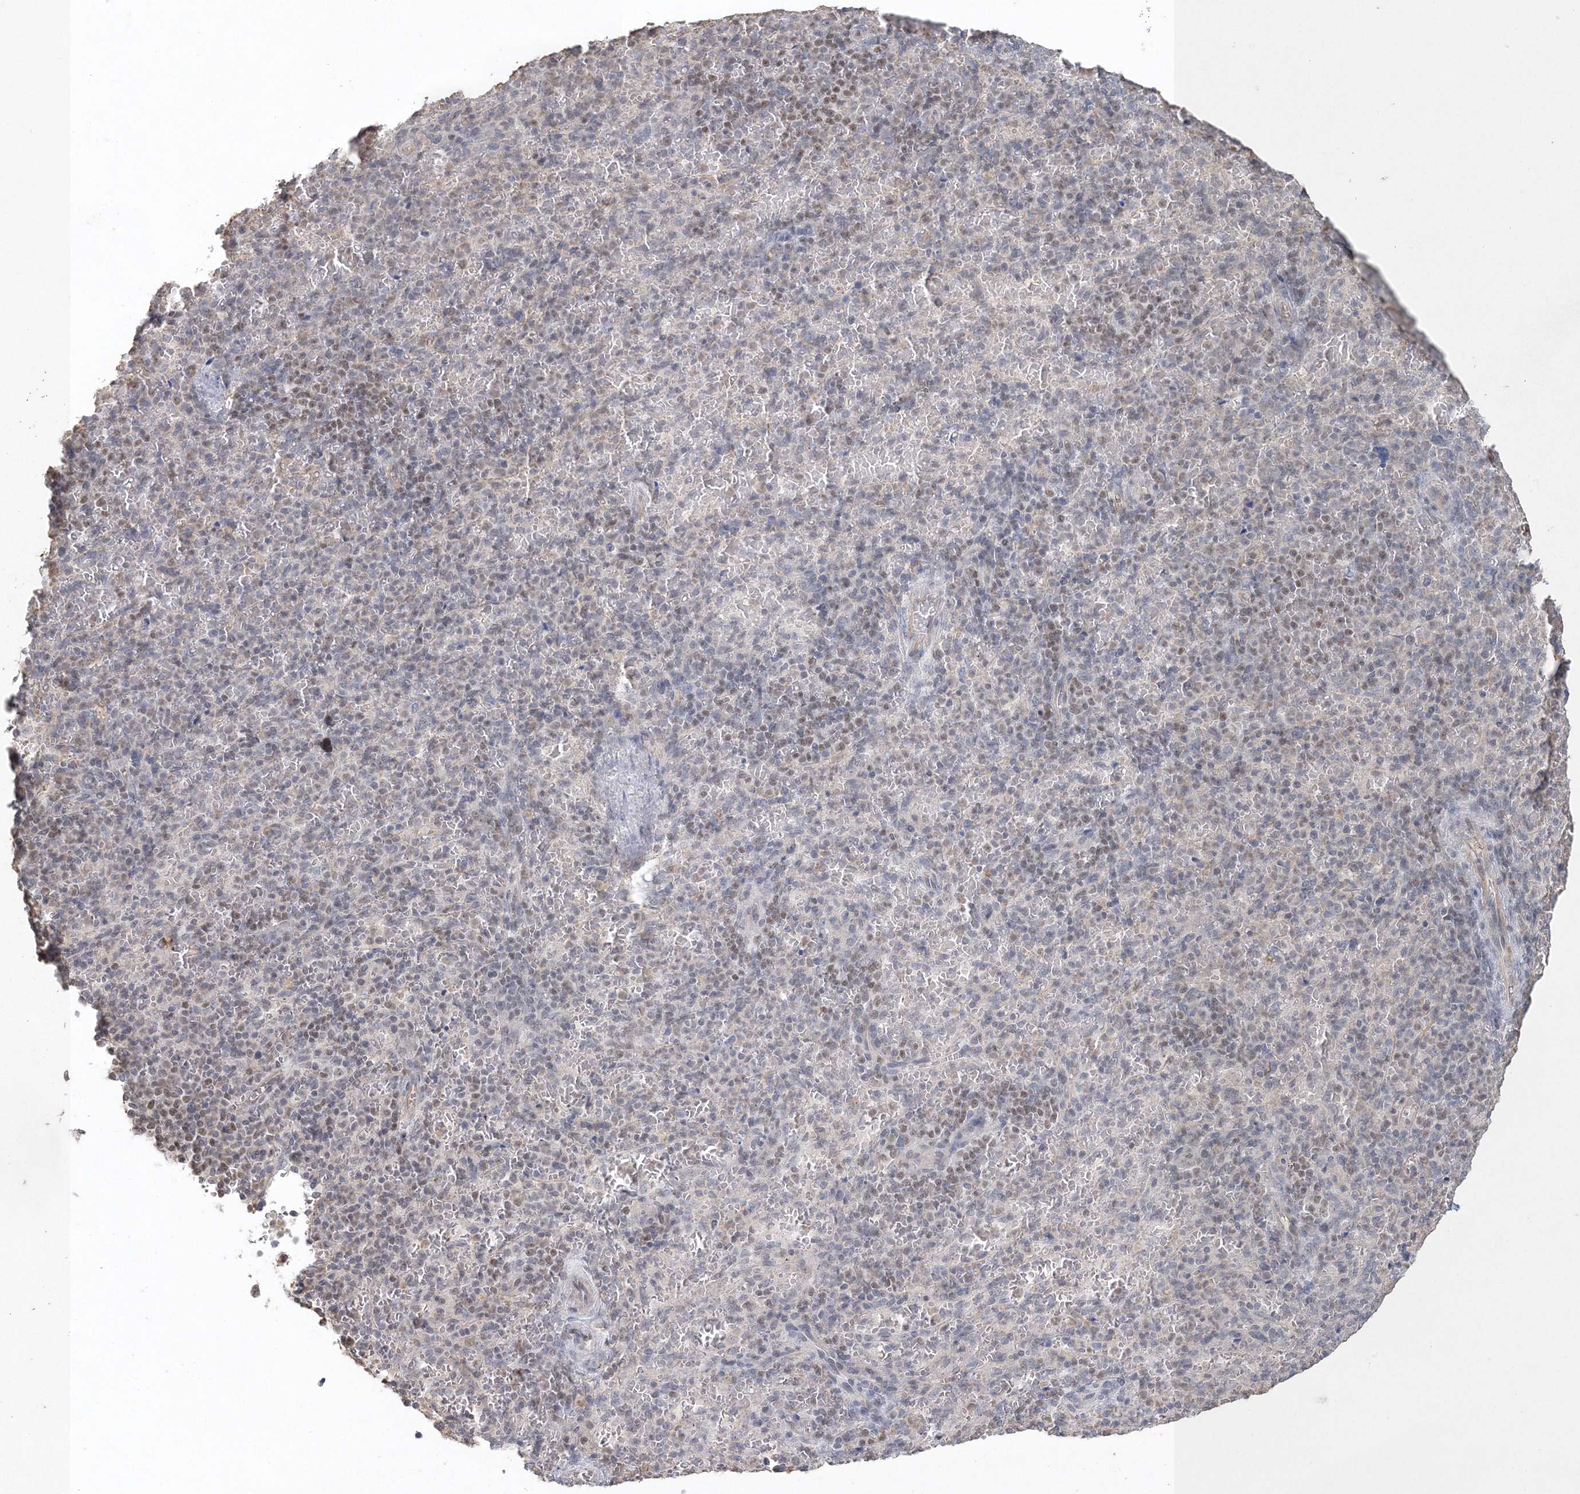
{"staining": {"intensity": "weak", "quantity": "<25%", "location": "nuclear"}, "tissue": "spleen", "cell_type": "Cells in red pulp", "image_type": "normal", "snomed": [{"axis": "morphology", "description": "Normal tissue, NOS"}, {"axis": "topography", "description": "Spleen"}], "caption": "This photomicrograph is of unremarkable spleen stained with immunohistochemistry (IHC) to label a protein in brown with the nuclei are counter-stained blue. There is no expression in cells in red pulp.", "gene": "UIMC1", "patient": {"sex": "female", "age": 74}}